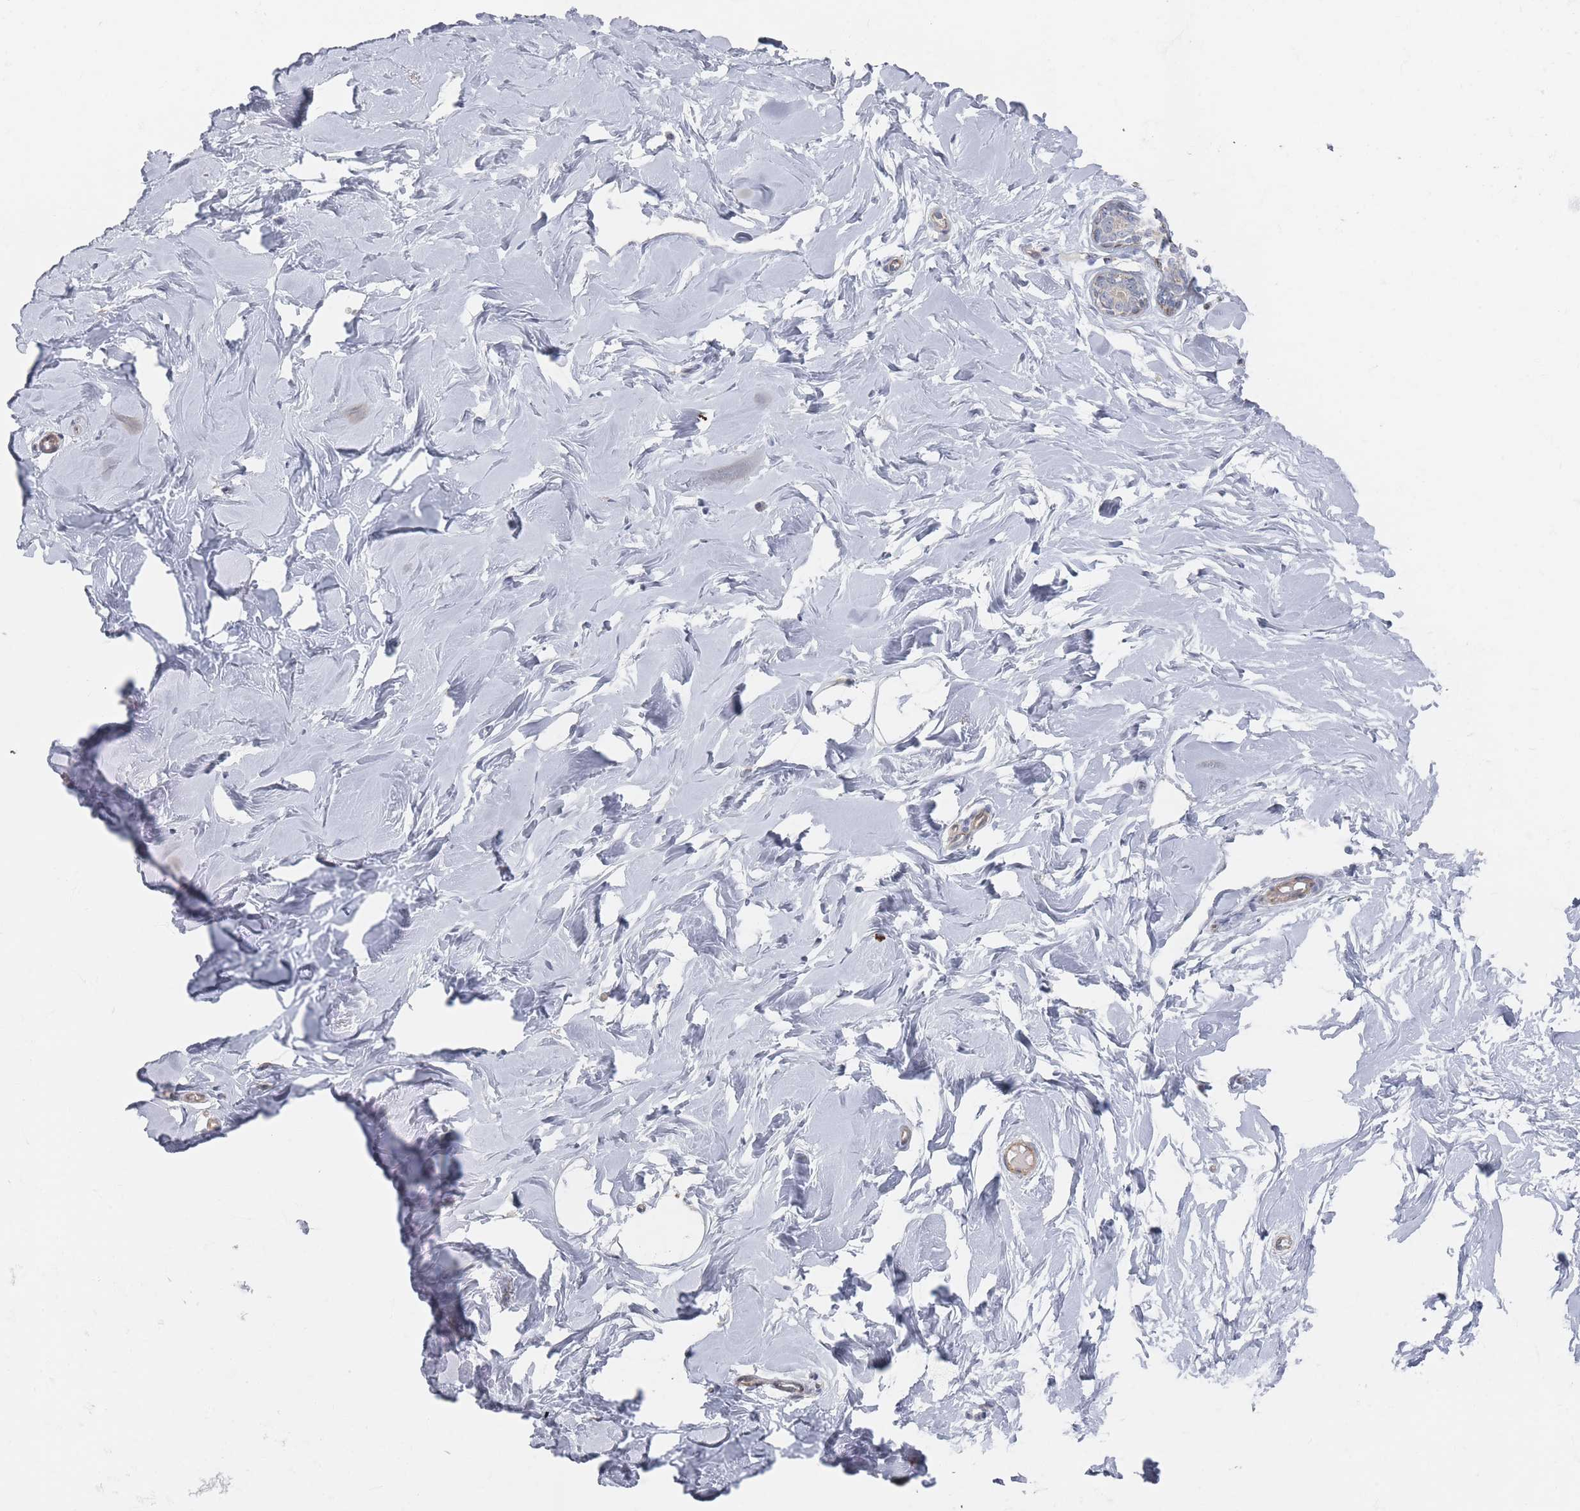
{"staining": {"intensity": "negative", "quantity": "none", "location": "none"}, "tissue": "breast", "cell_type": "Adipocytes", "image_type": "normal", "snomed": [{"axis": "morphology", "description": "Normal tissue, NOS"}, {"axis": "topography", "description": "Breast"}], "caption": "Immunohistochemical staining of unremarkable breast reveals no significant positivity in adipocytes. (Stains: DAB (3,3'-diaminobenzidine) immunohistochemistry (IHC) with hematoxylin counter stain, Microscopy: brightfield microscopy at high magnification).", "gene": "ZKSCAN7", "patient": {"sex": "female", "age": 23}}